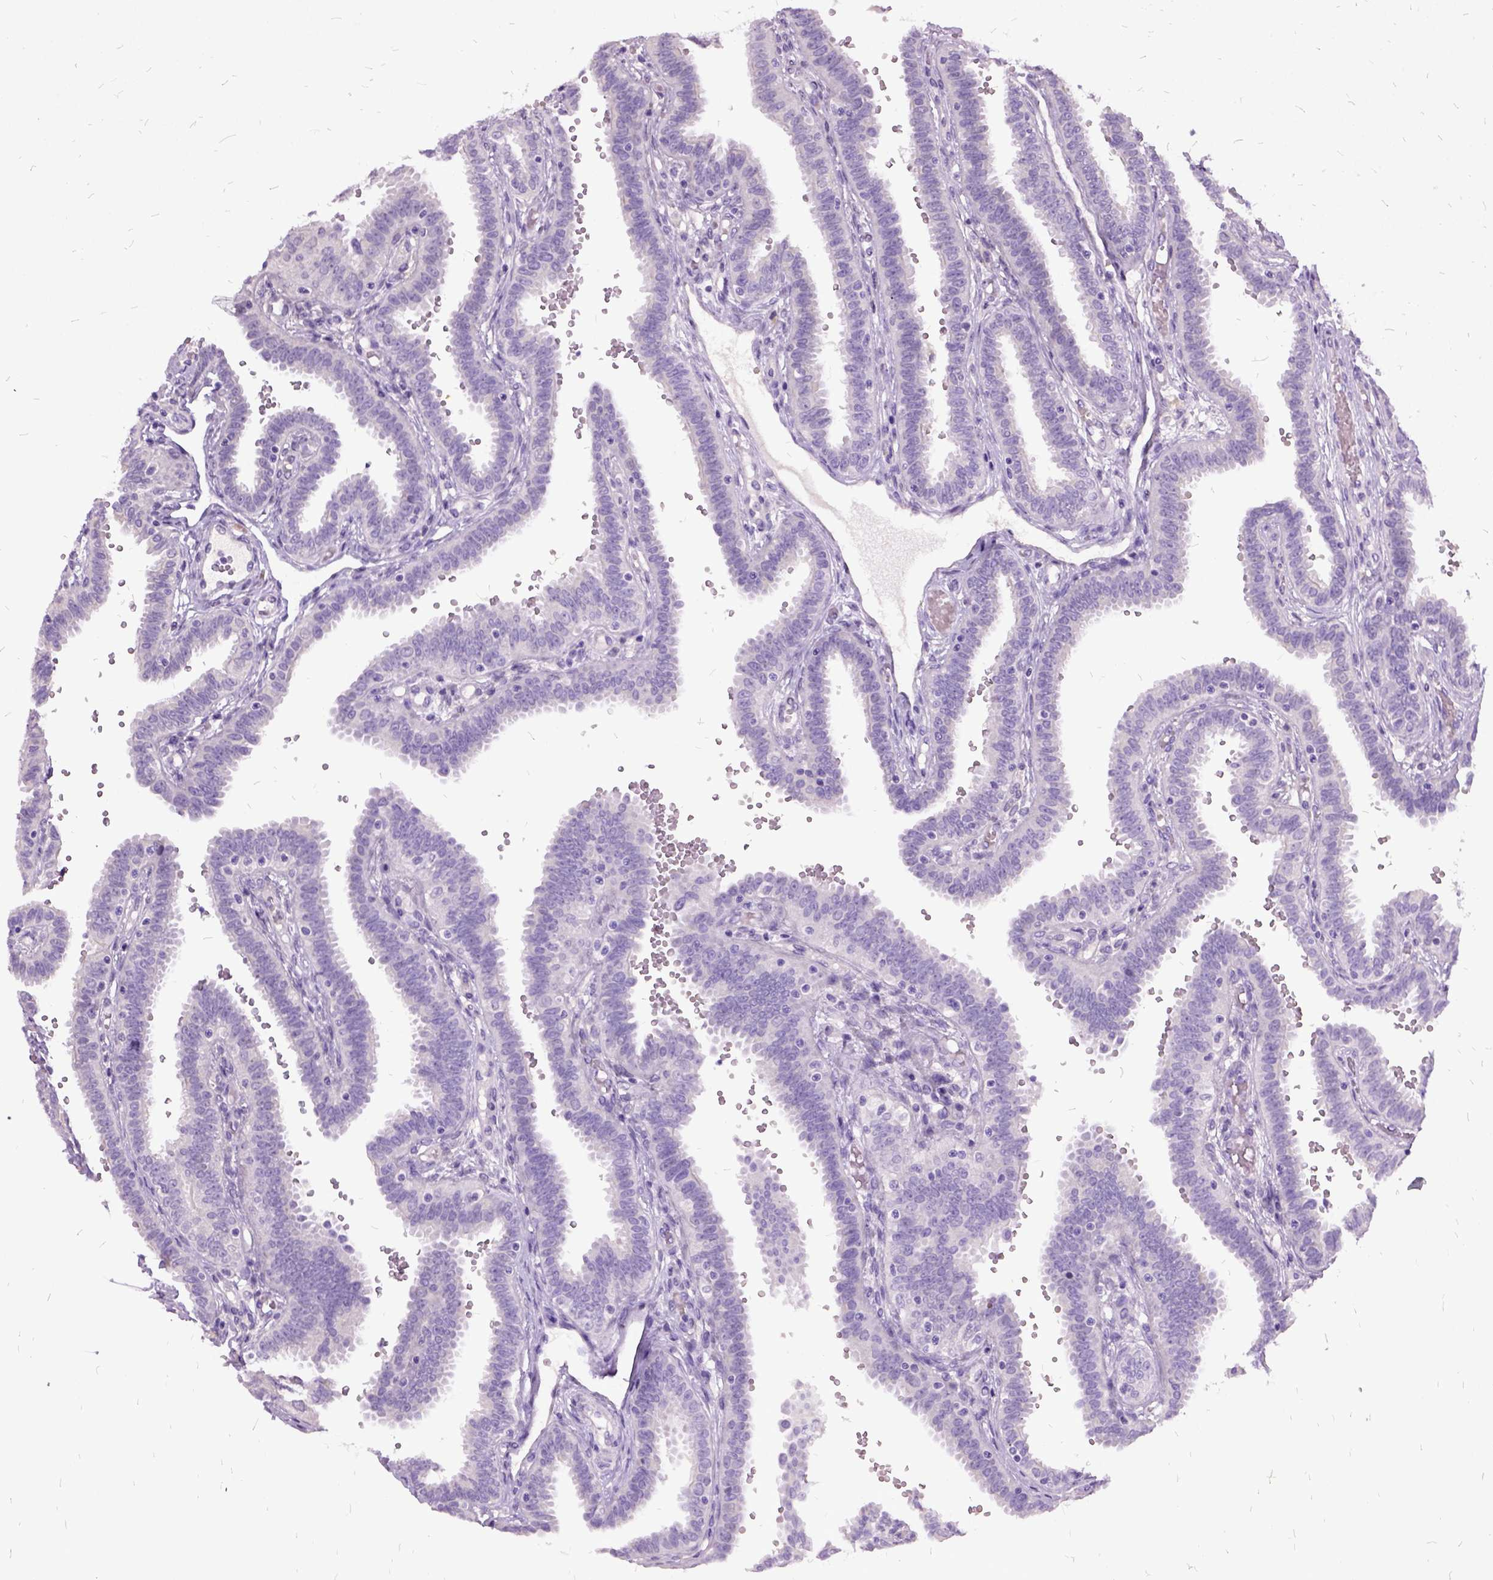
{"staining": {"intensity": "negative", "quantity": "none", "location": "none"}, "tissue": "fallopian tube", "cell_type": "Glandular cells", "image_type": "normal", "snomed": [{"axis": "morphology", "description": "Normal tissue, NOS"}, {"axis": "topography", "description": "Fallopian tube"}], "caption": "The immunohistochemistry micrograph has no significant expression in glandular cells of fallopian tube. Brightfield microscopy of immunohistochemistry stained with DAB (brown) and hematoxylin (blue), captured at high magnification.", "gene": "MME", "patient": {"sex": "female", "age": 37}}